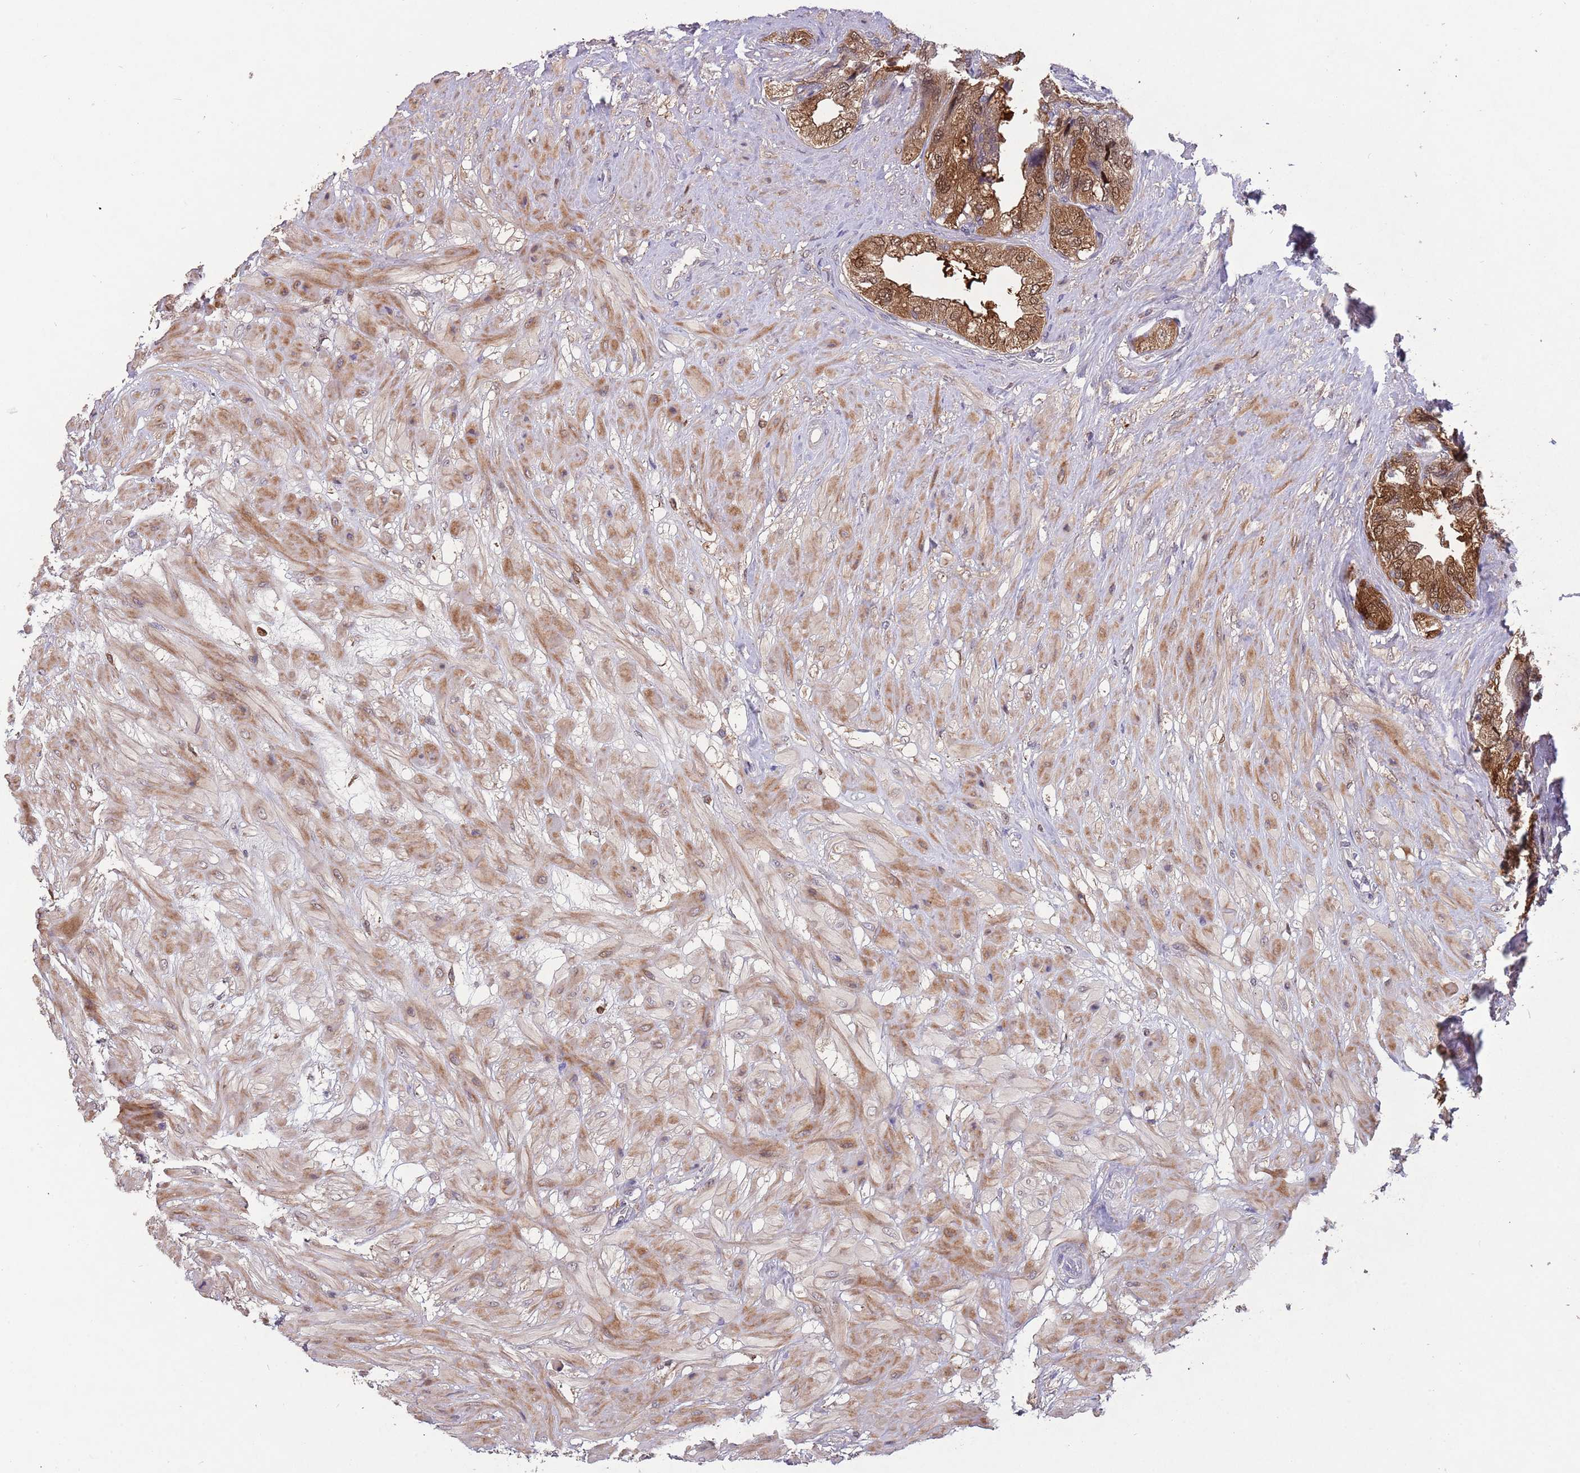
{"staining": {"intensity": "strong", "quantity": ">75%", "location": "cytoplasmic/membranous,nuclear"}, "tissue": "seminal vesicle", "cell_type": "Glandular cells", "image_type": "normal", "snomed": [{"axis": "morphology", "description": "Normal tissue, NOS"}, {"axis": "topography", "description": "Seminal veicle"}, {"axis": "topography", "description": "Peripheral nerve tissue"}], "caption": "The immunohistochemical stain highlights strong cytoplasmic/membranous,nuclear staining in glandular cells of normal seminal vesicle. (DAB = brown stain, brightfield microscopy at high magnification).", "gene": "ZNF639", "patient": {"sex": "male", "age": 60}}